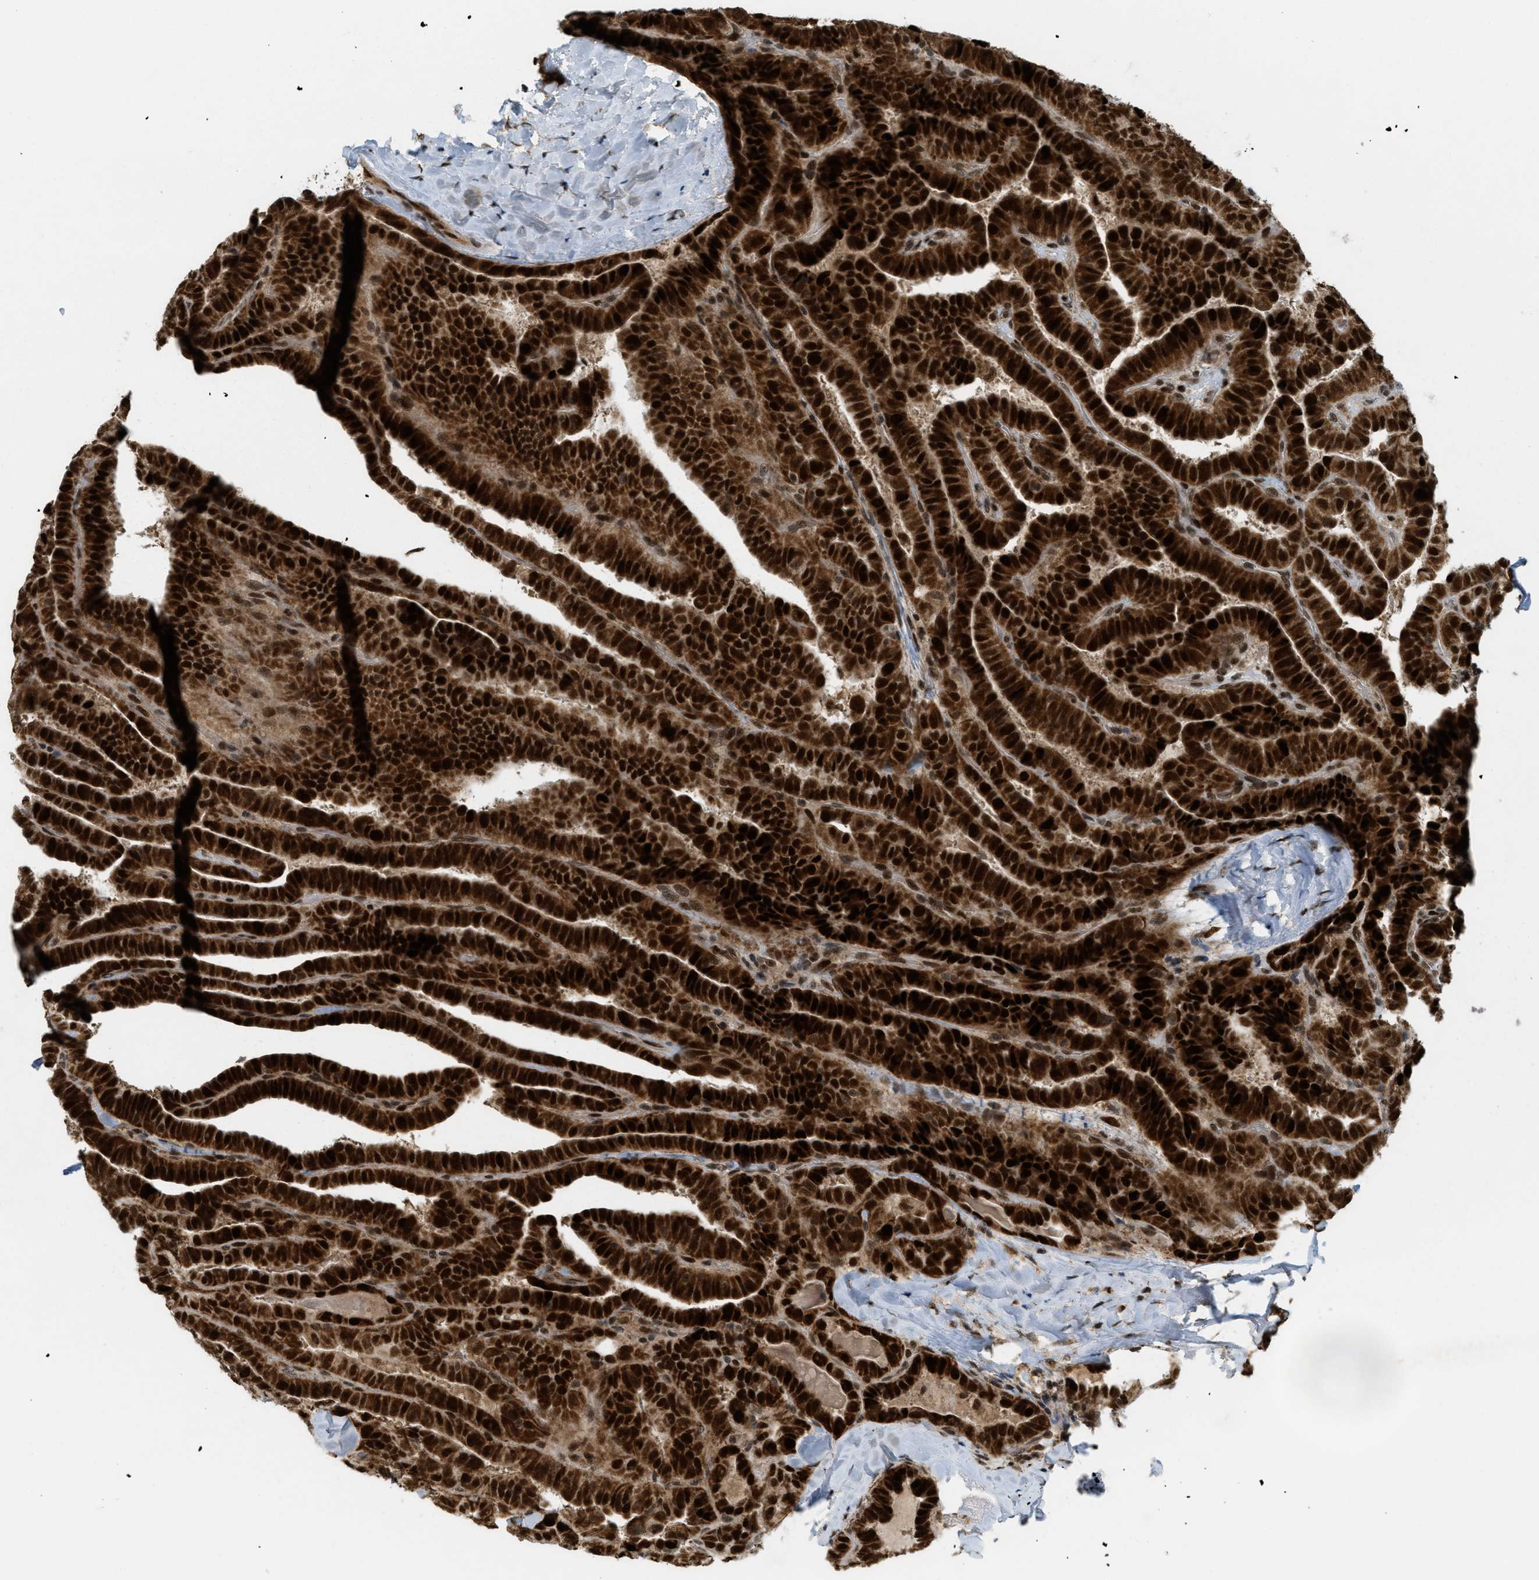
{"staining": {"intensity": "strong", "quantity": ">75%", "location": "cytoplasmic/membranous,nuclear"}, "tissue": "thyroid cancer", "cell_type": "Tumor cells", "image_type": "cancer", "snomed": [{"axis": "morphology", "description": "Papillary adenocarcinoma, NOS"}, {"axis": "topography", "description": "Thyroid gland"}], "caption": "DAB immunohistochemical staining of papillary adenocarcinoma (thyroid) exhibits strong cytoplasmic/membranous and nuclear protein staining in approximately >75% of tumor cells. (IHC, brightfield microscopy, high magnification).", "gene": "TLK1", "patient": {"sex": "male", "age": 77}}